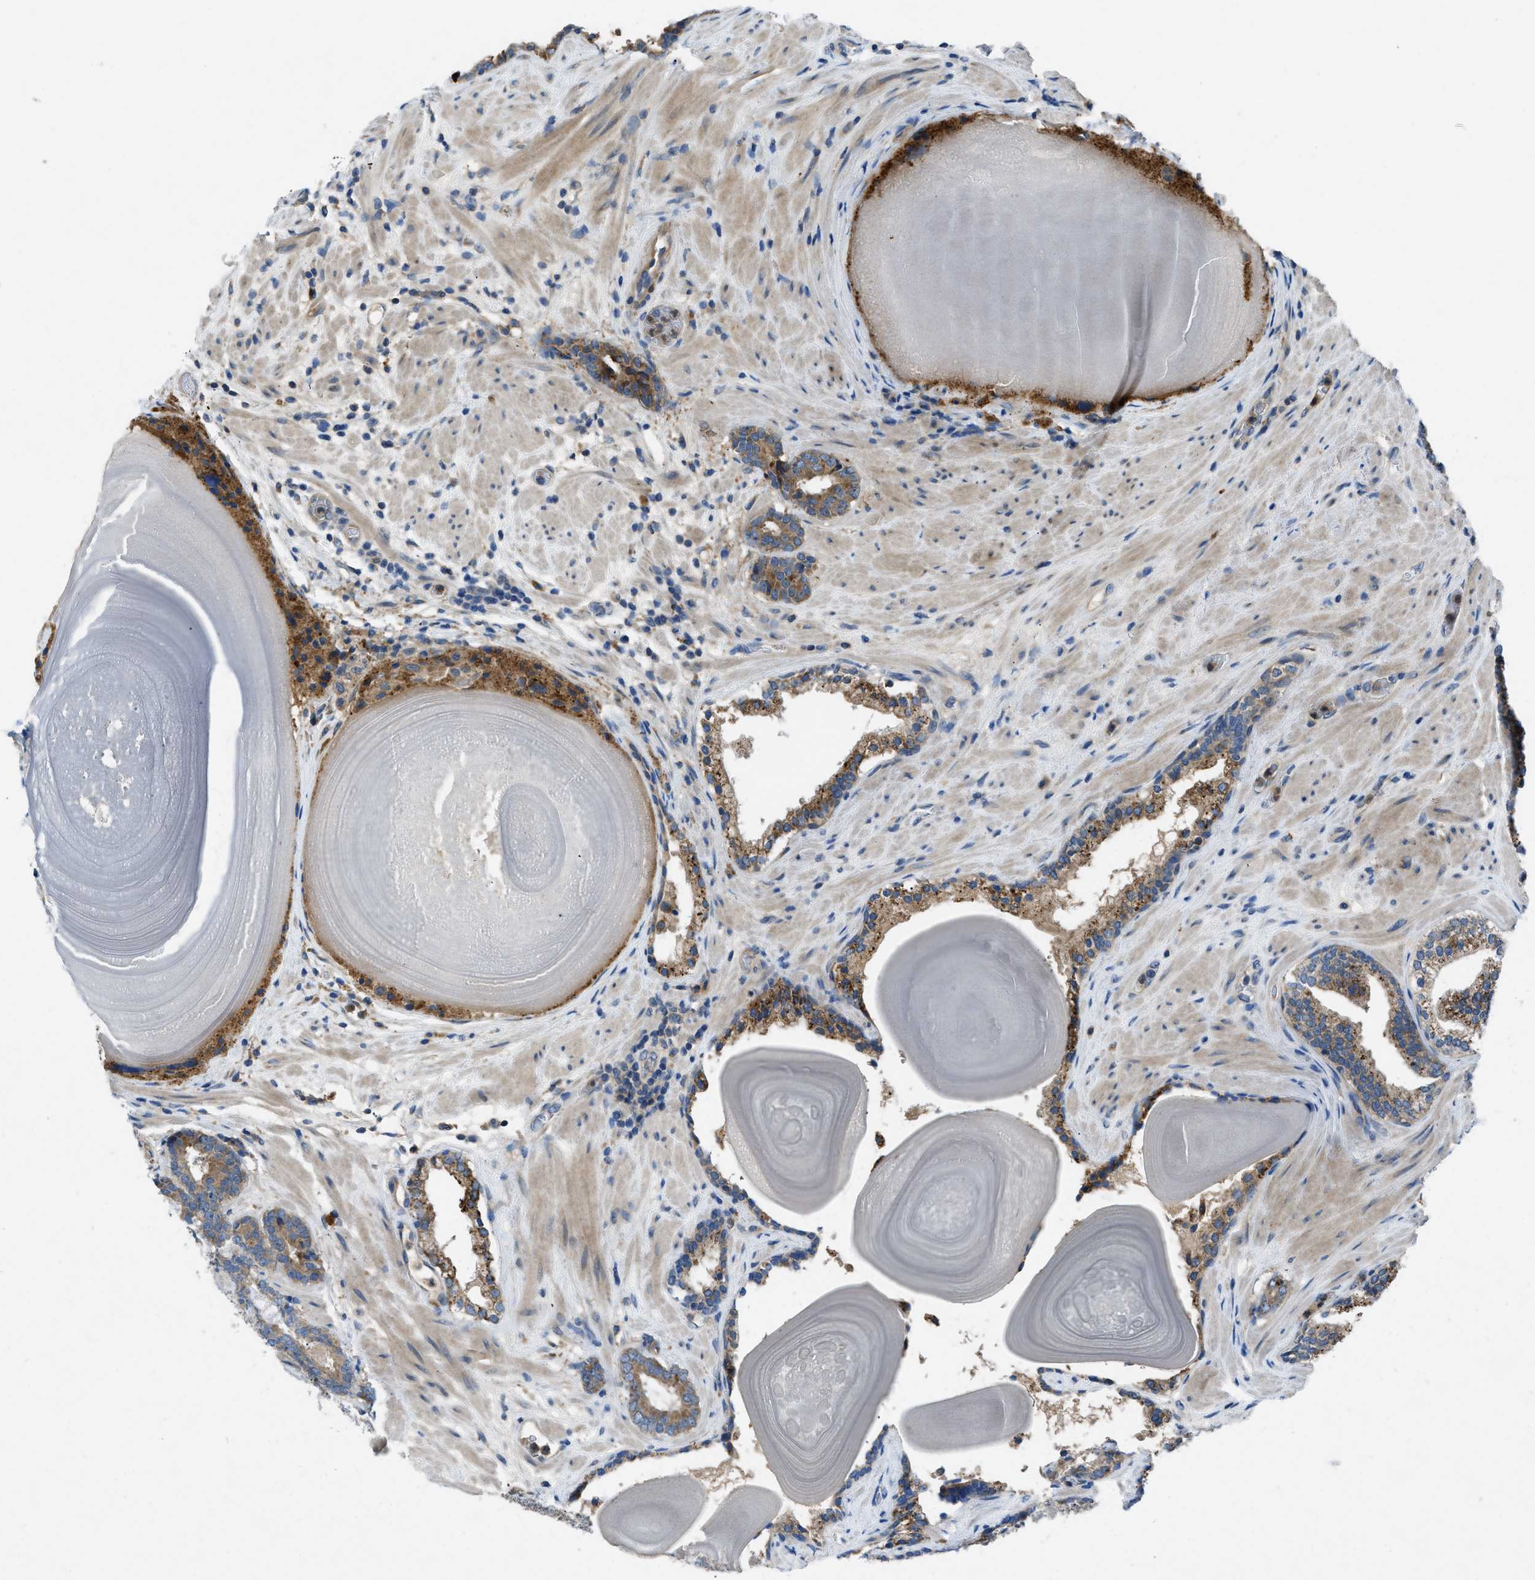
{"staining": {"intensity": "moderate", "quantity": ">75%", "location": "cytoplasmic/membranous"}, "tissue": "prostate cancer", "cell_type": "Tumor cells", "image_type": "cancer", "snomed": [{"axis": "morphology", "description": "Adenocarcinoma, Low grade"}, {"axis": "topography", "description": "Prostate"}], "caption": "The immunohistochemical stain labels moderate cytoplasmic/membranous staining in tumor cells of prostate cancer (low-grade adenocarcinoma) tissue.", "gene": "MAP3K20", "patient": {"sex": "male", "age": 69}}